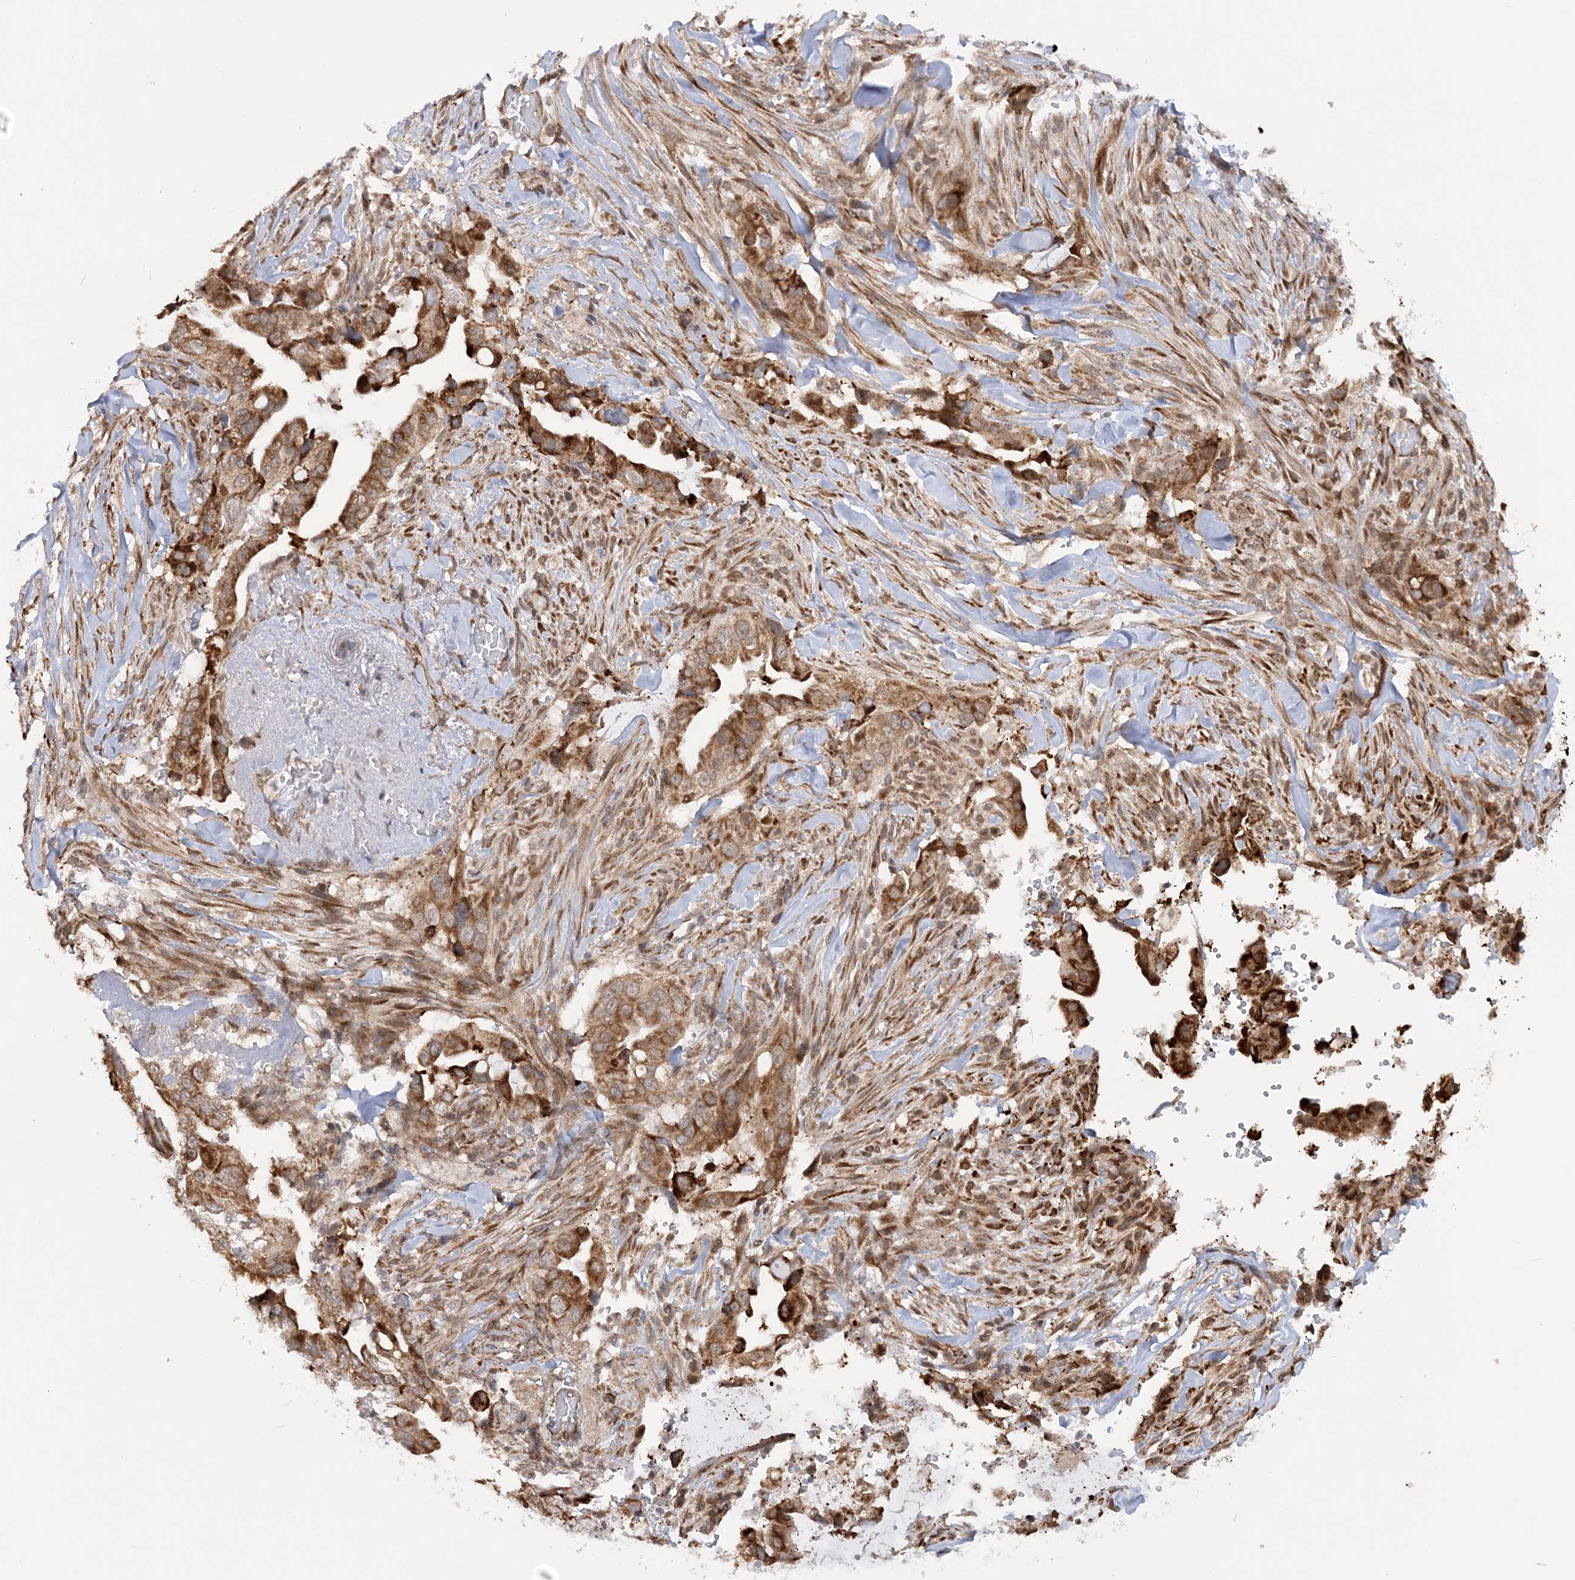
{"staining": {"intensity": "strong", "quantity": ">75%", "location": "cytoplasmic/membranous"}, "tissue": "pancreatic cancer", "cell_type": "Tumor cells", "image_type": "cancer", "snomed": [{"axis": "morphology", "description": "Inflammation, NOS"}, {"axis": "morphology", "description": "Adenocarcinoma, NOS"}, {"axis": "topography", "description": "Pancreas"}], "caption": "About >75% of tumor cells in human pancreatic adenocarcinoma reveal strong cytoplasmic/membranous protein staining as visualized by brown immunohistochemical staining.", "gene": "MRPL47", "patient": {"sex": "female", "age": 56}}